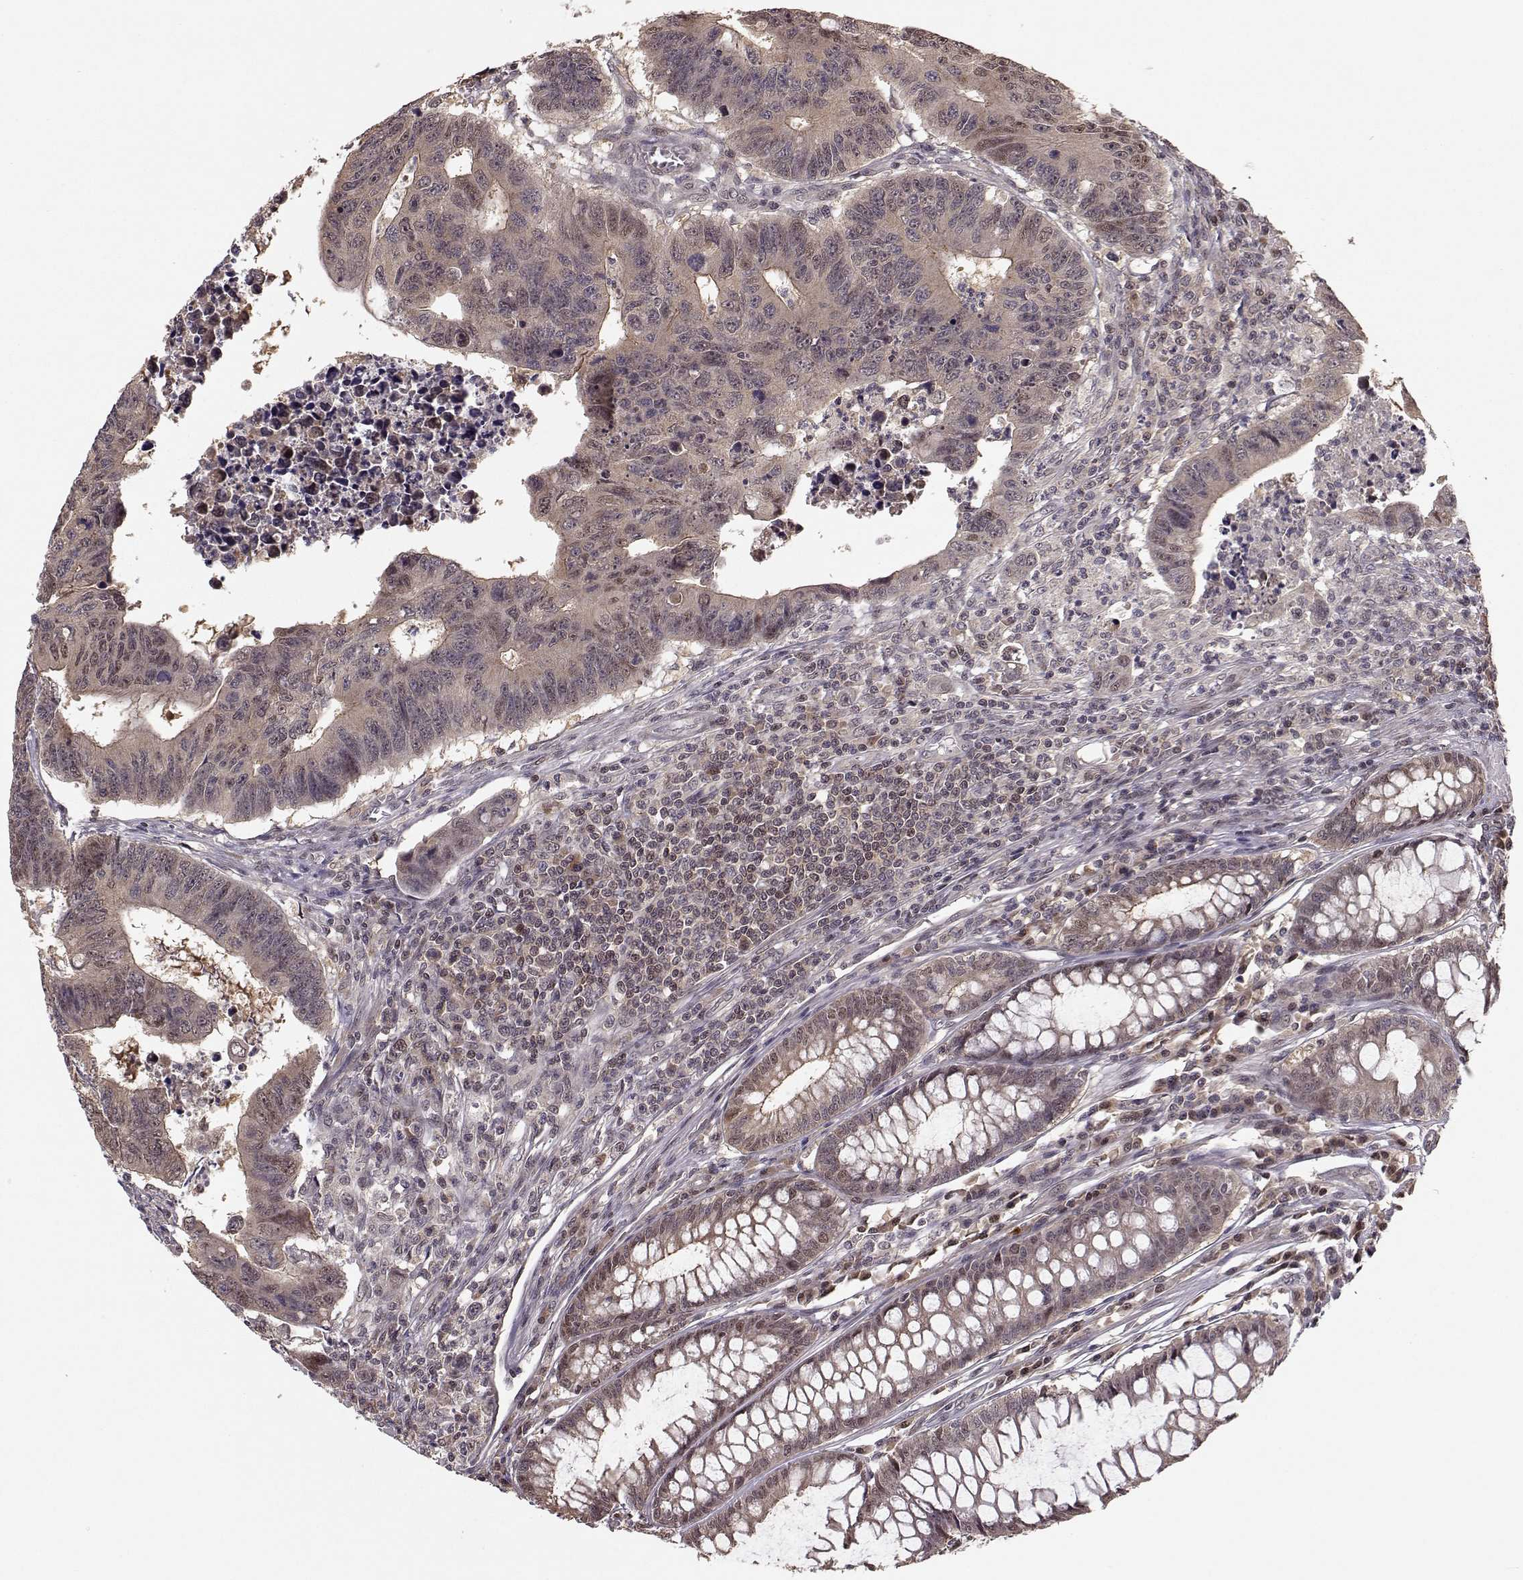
{"staining": {"intensity": "weak", "quantity": ">75%", "location": "cytoplasmic/membranous"}, "tissue": "colorectal cancer", "cell_type": "Tumor cells", "image_type": "cancer", "snomed": [{"axis": "morphology", "description": "Adenocarcinoma, NOS"}, {"axis": "topography", "description": "Rectum"}], "caption": "DAB immunohistochemical staining of colorectal cancer shows weak cytoplasmic/membranous protein expression in approximately >75% of tumor cells.", "gene": "PLEKHG3", "patient": {"sex": "female", "age": 85}}